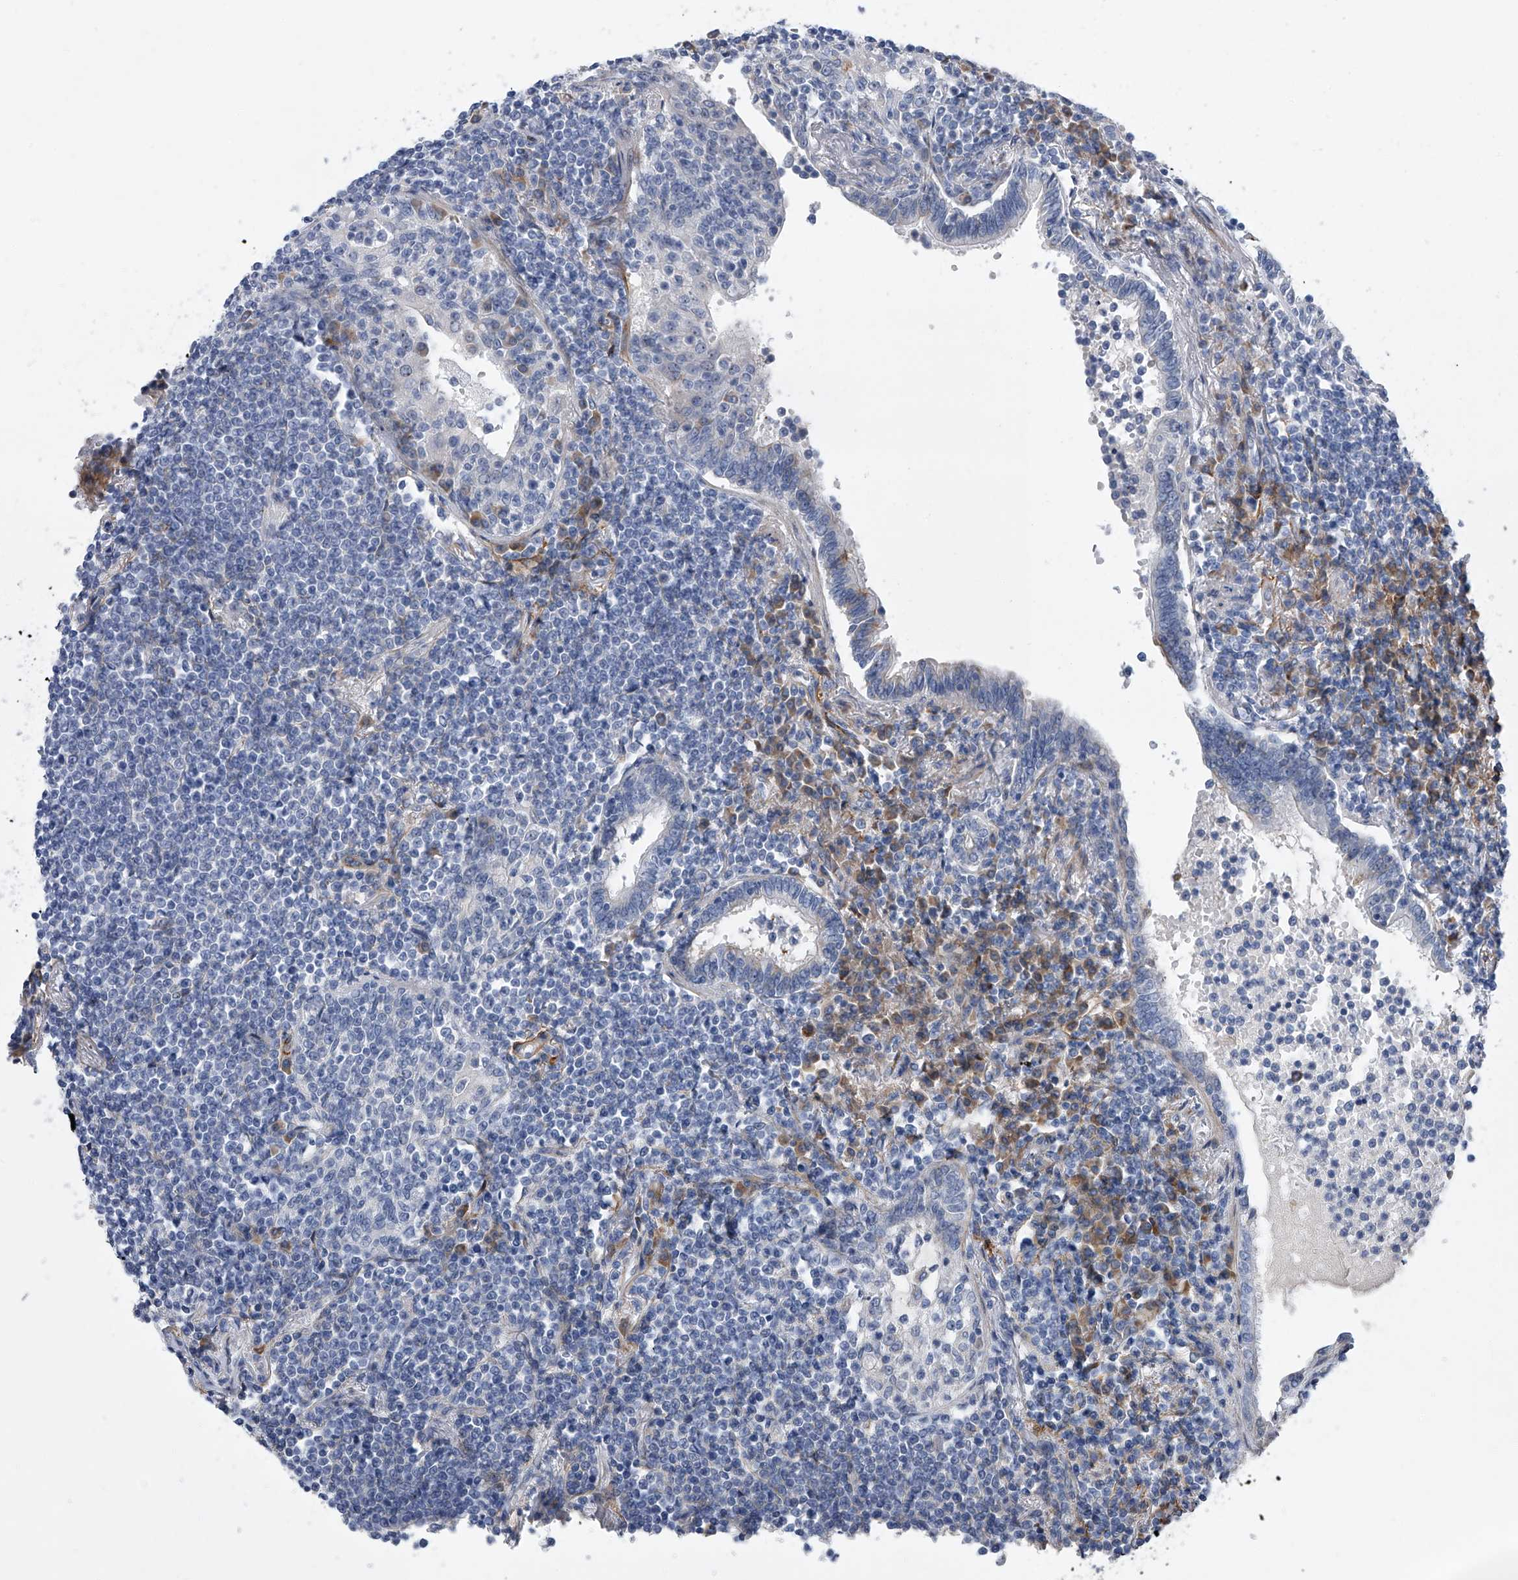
{"staining": {"intensity": "negative", "quantity": "none", "location": "none"}, "tissue": "lymphoma", "cell_type": "Tumor cells", "image_type": "cancer", "snomed": [{"axis": "morphology", "description": "Malignant lymphoma, non-Hodgkin's type, Low grade"}, {"axis": "topography", "description": "Lung"}], "caption": "Low-grade malignant lymphoma, non-Hodgkin's type stained for a protein using immunohistochemistry shows no staining tumor cells.", "gene": "ALG14", "patient": {"sex": "female", "age": 71}}